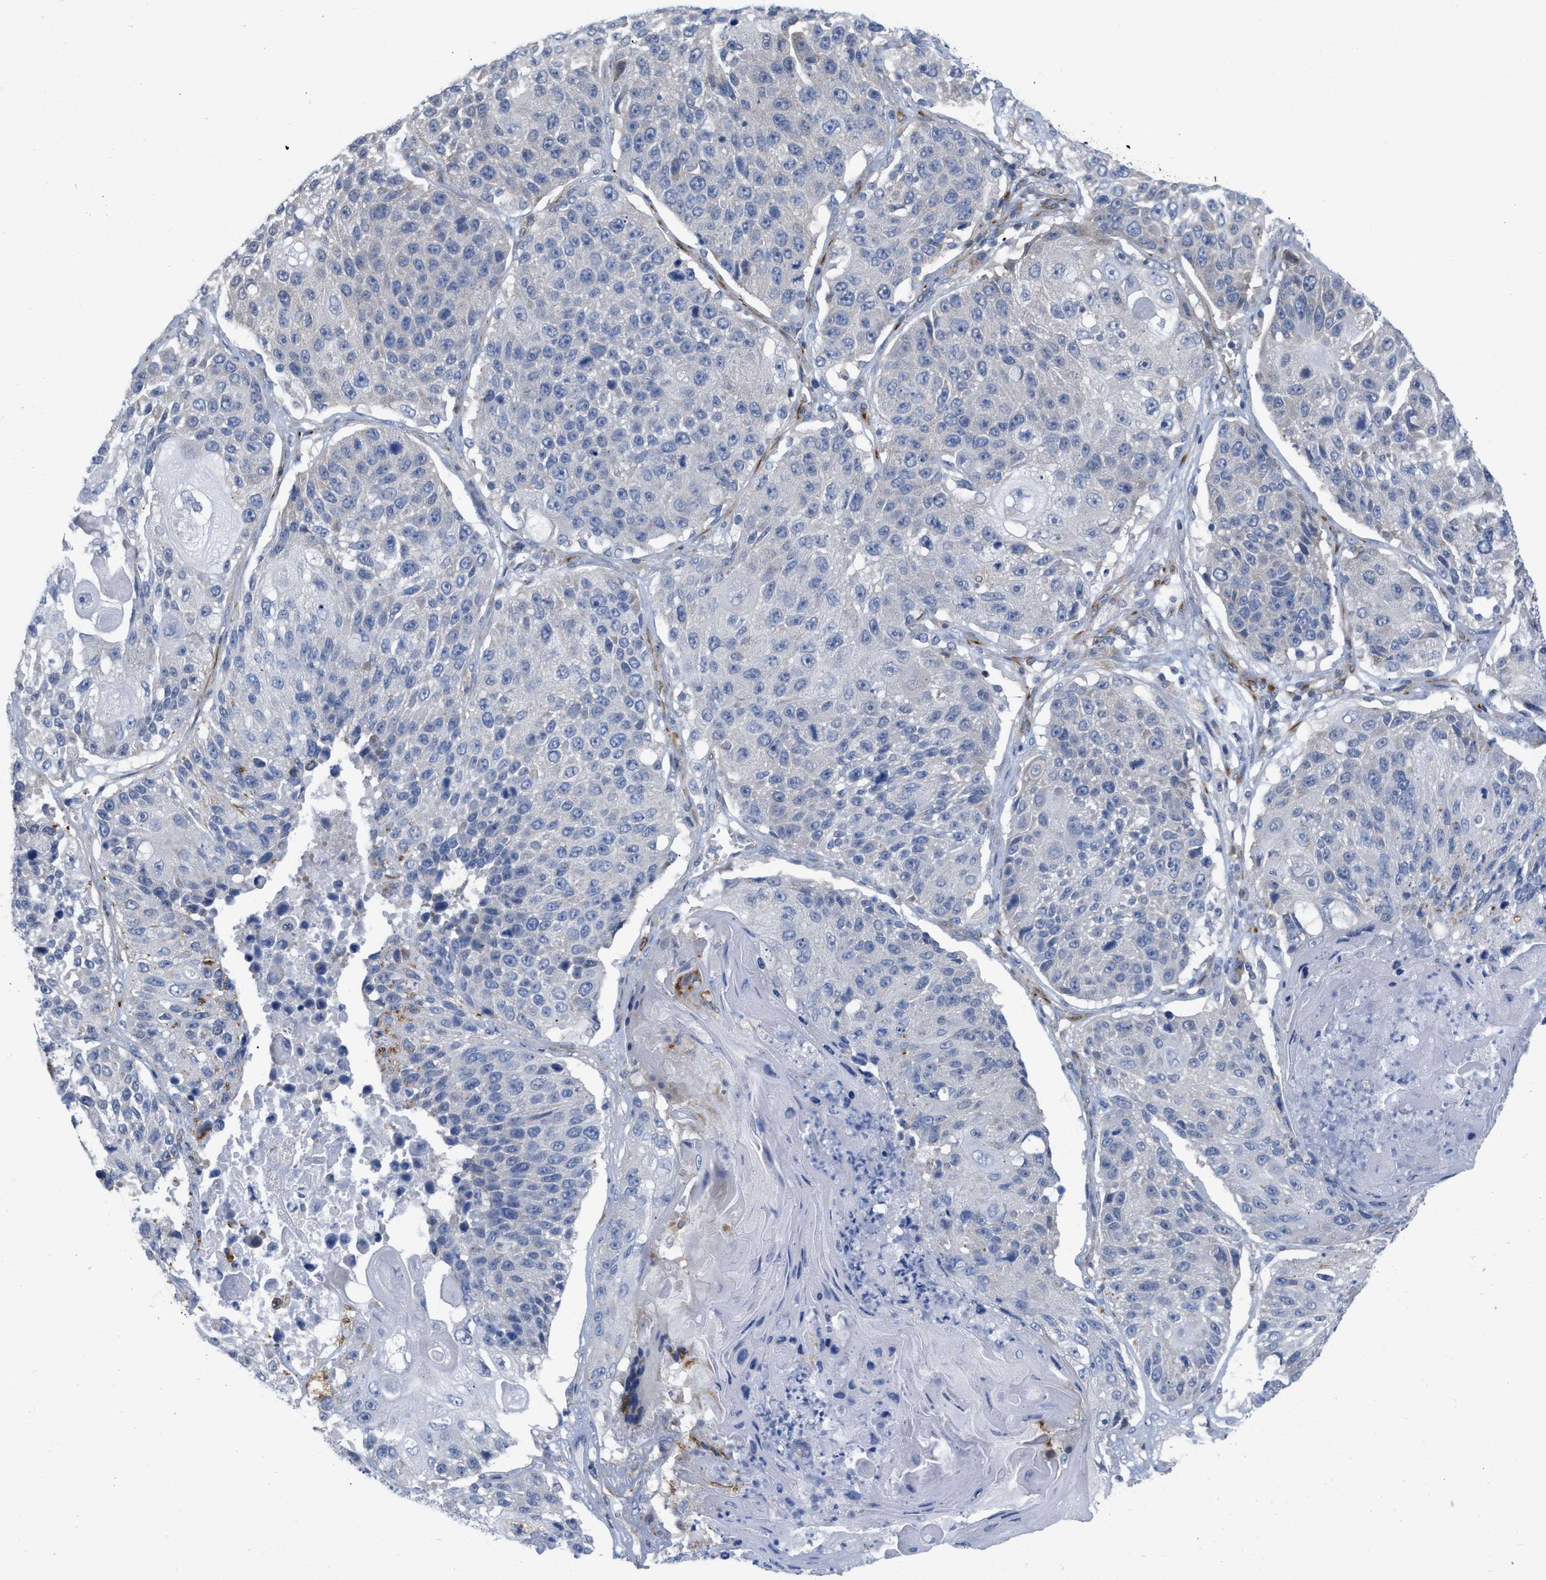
{"staining": {"intensity": "negative", "quantity": "none", "location": "none"}, "tissue": "lung cancer", "cell_type": "Tumor cells", "image_type": "cancer", "snomed": [{"axis": "morphology", "description": "Squamous cell carcinoma, NOS"}, {"axis": "topography", "description": "Lung"}], "caption": "There is no significant positivity in tumor cells of lung cancer (squamous cell carcinoma).", "gene": "TMEM131", "patient": {"sex": "male", "age": 61}}